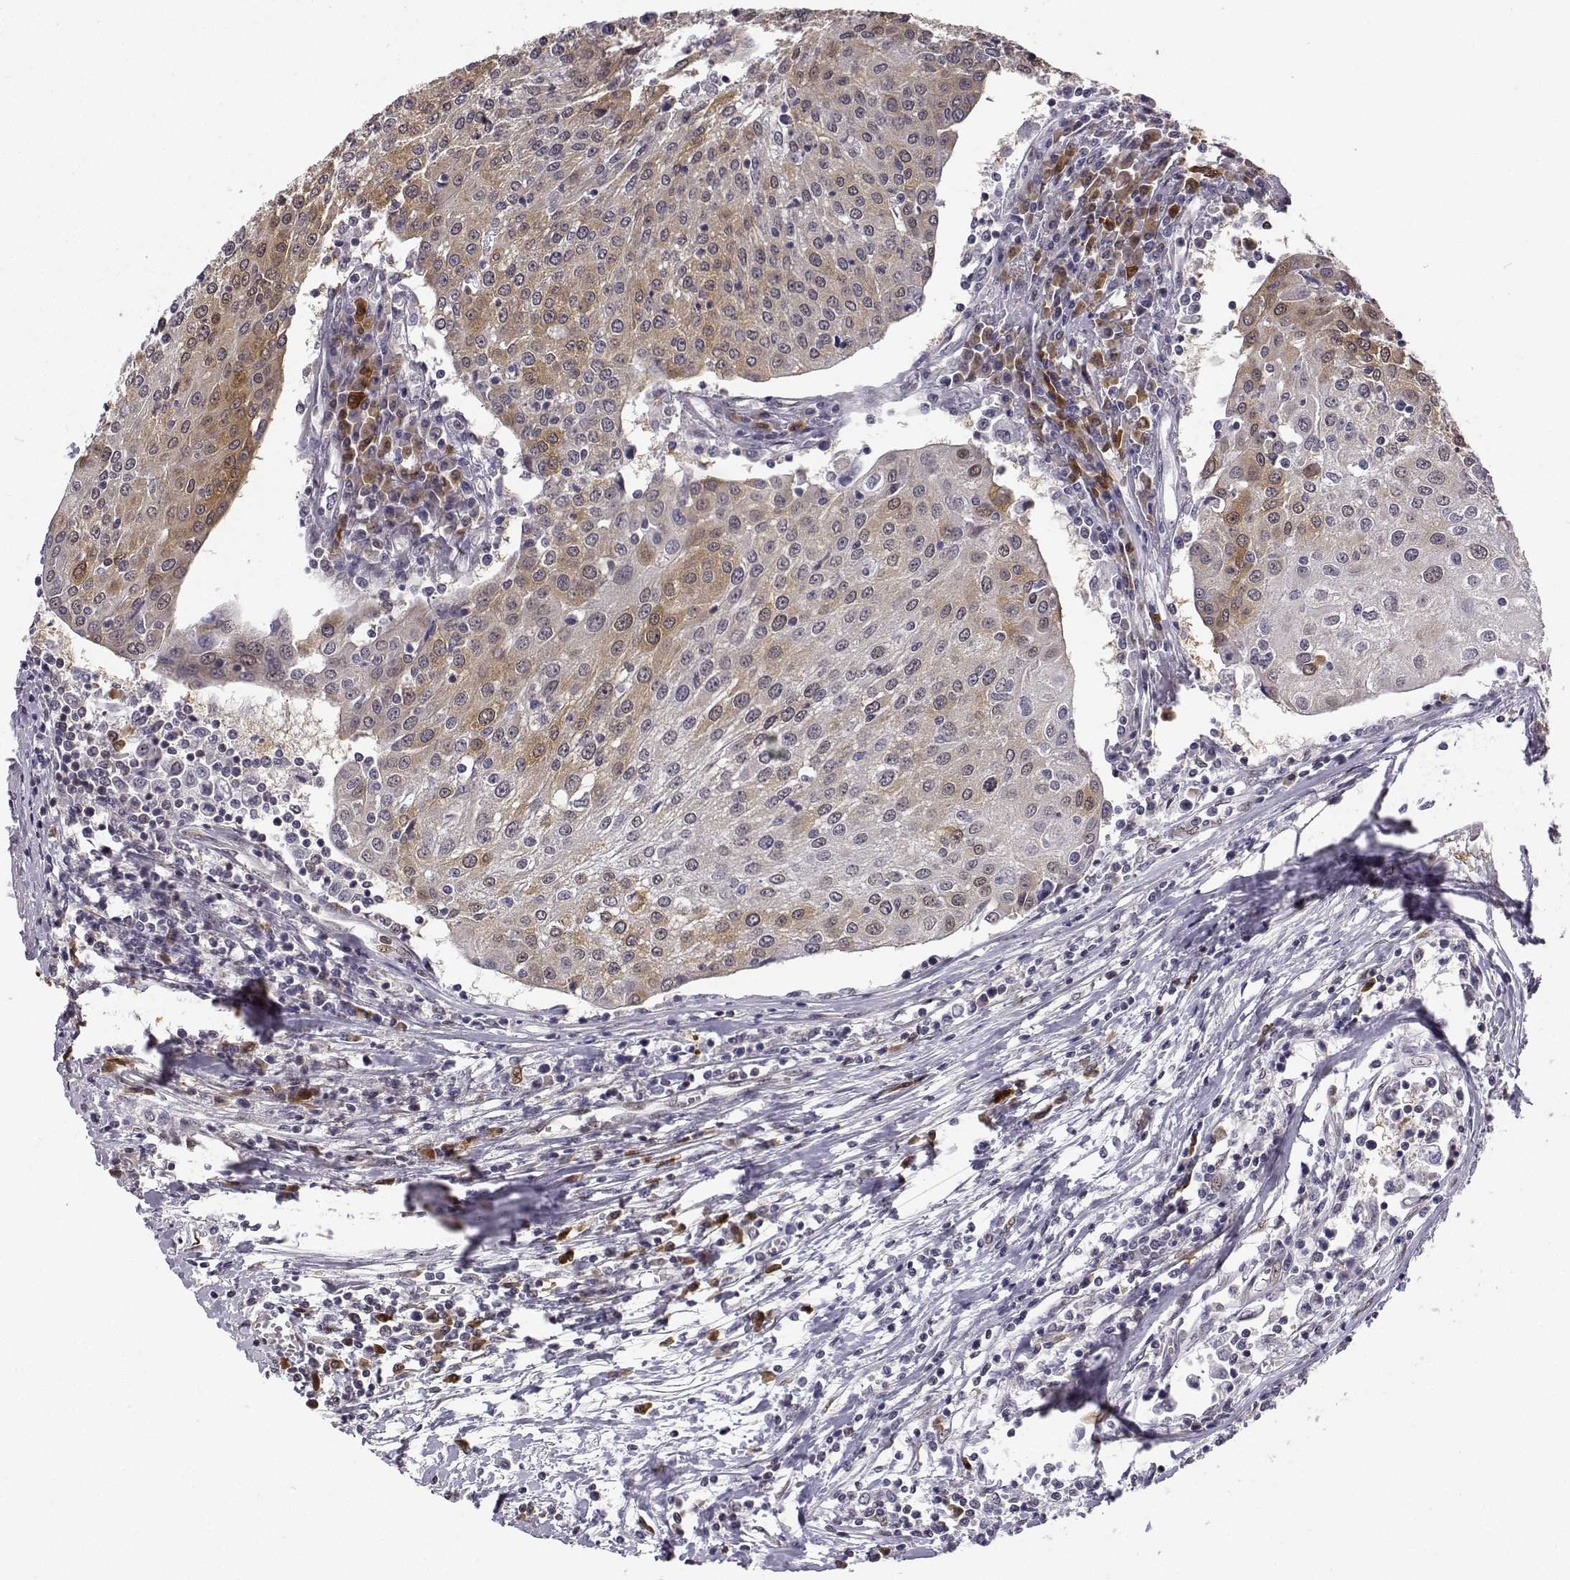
{"staining": {"intensity": "weak", "quantity": "25%-75%", "location": "cytoplasmic/membranous"}, "tissue": "urothelial cancer", "cell_type": "Tumor cells", "image_type": "cancer", "snomed": [{"axis": "morphology", "description": "Urothelial carcinoma, High grade"}, {"axis": "topography", "description": "Urinary bladder"}], "caption": "Protein staining demonstrates weak cytoplasmic/membranous expression in about 25%-75% of tumor cells in high-grade urothelial carcinoma.", "gene": "PHGDH", "patient": {"sex": "female", "age": 85}}